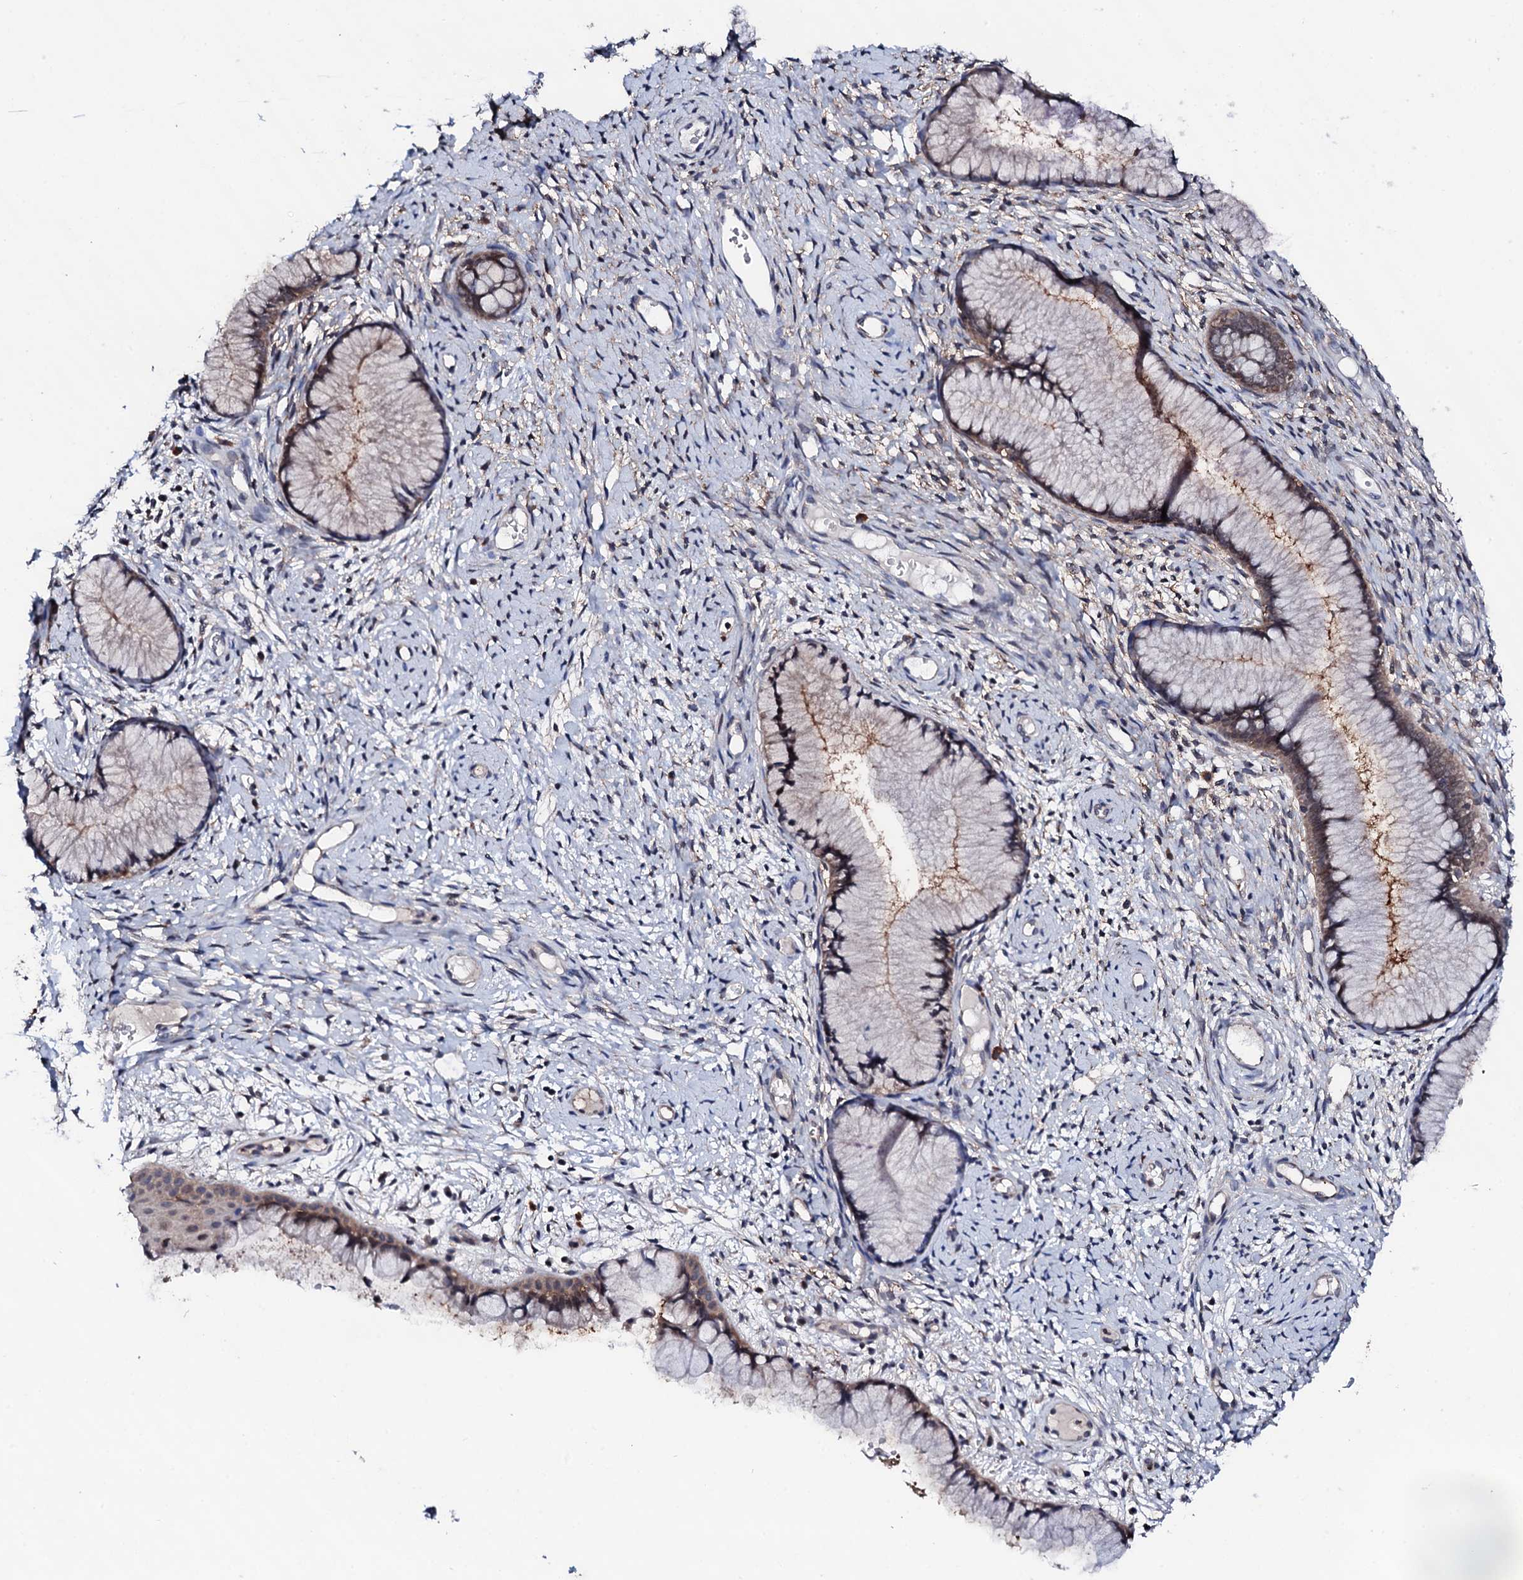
{"staining": {"intensity": "weak", "quantity": "25%-75%", "location": "cytoplasmic/membranous,nuclear"}, "tissue": "cervix", "cell_type": "Glandular cells", "image_type": "normal", "snomed": [{"axis": "morphology", "description": "Normal tissue, NOS"}, {"axis": "topography", "description": "Cervix"}], "caption": "Protein analysis of benign cervix demonstrates weak cytoplasmic/membranous,nuclear staining in approximately 25%-75% of glandular cells. The protein of interest is shown in brown color, while the nuclei are stained blue.", "gene": "EDC3", "patient": {"sex": "female", "age": 42}}